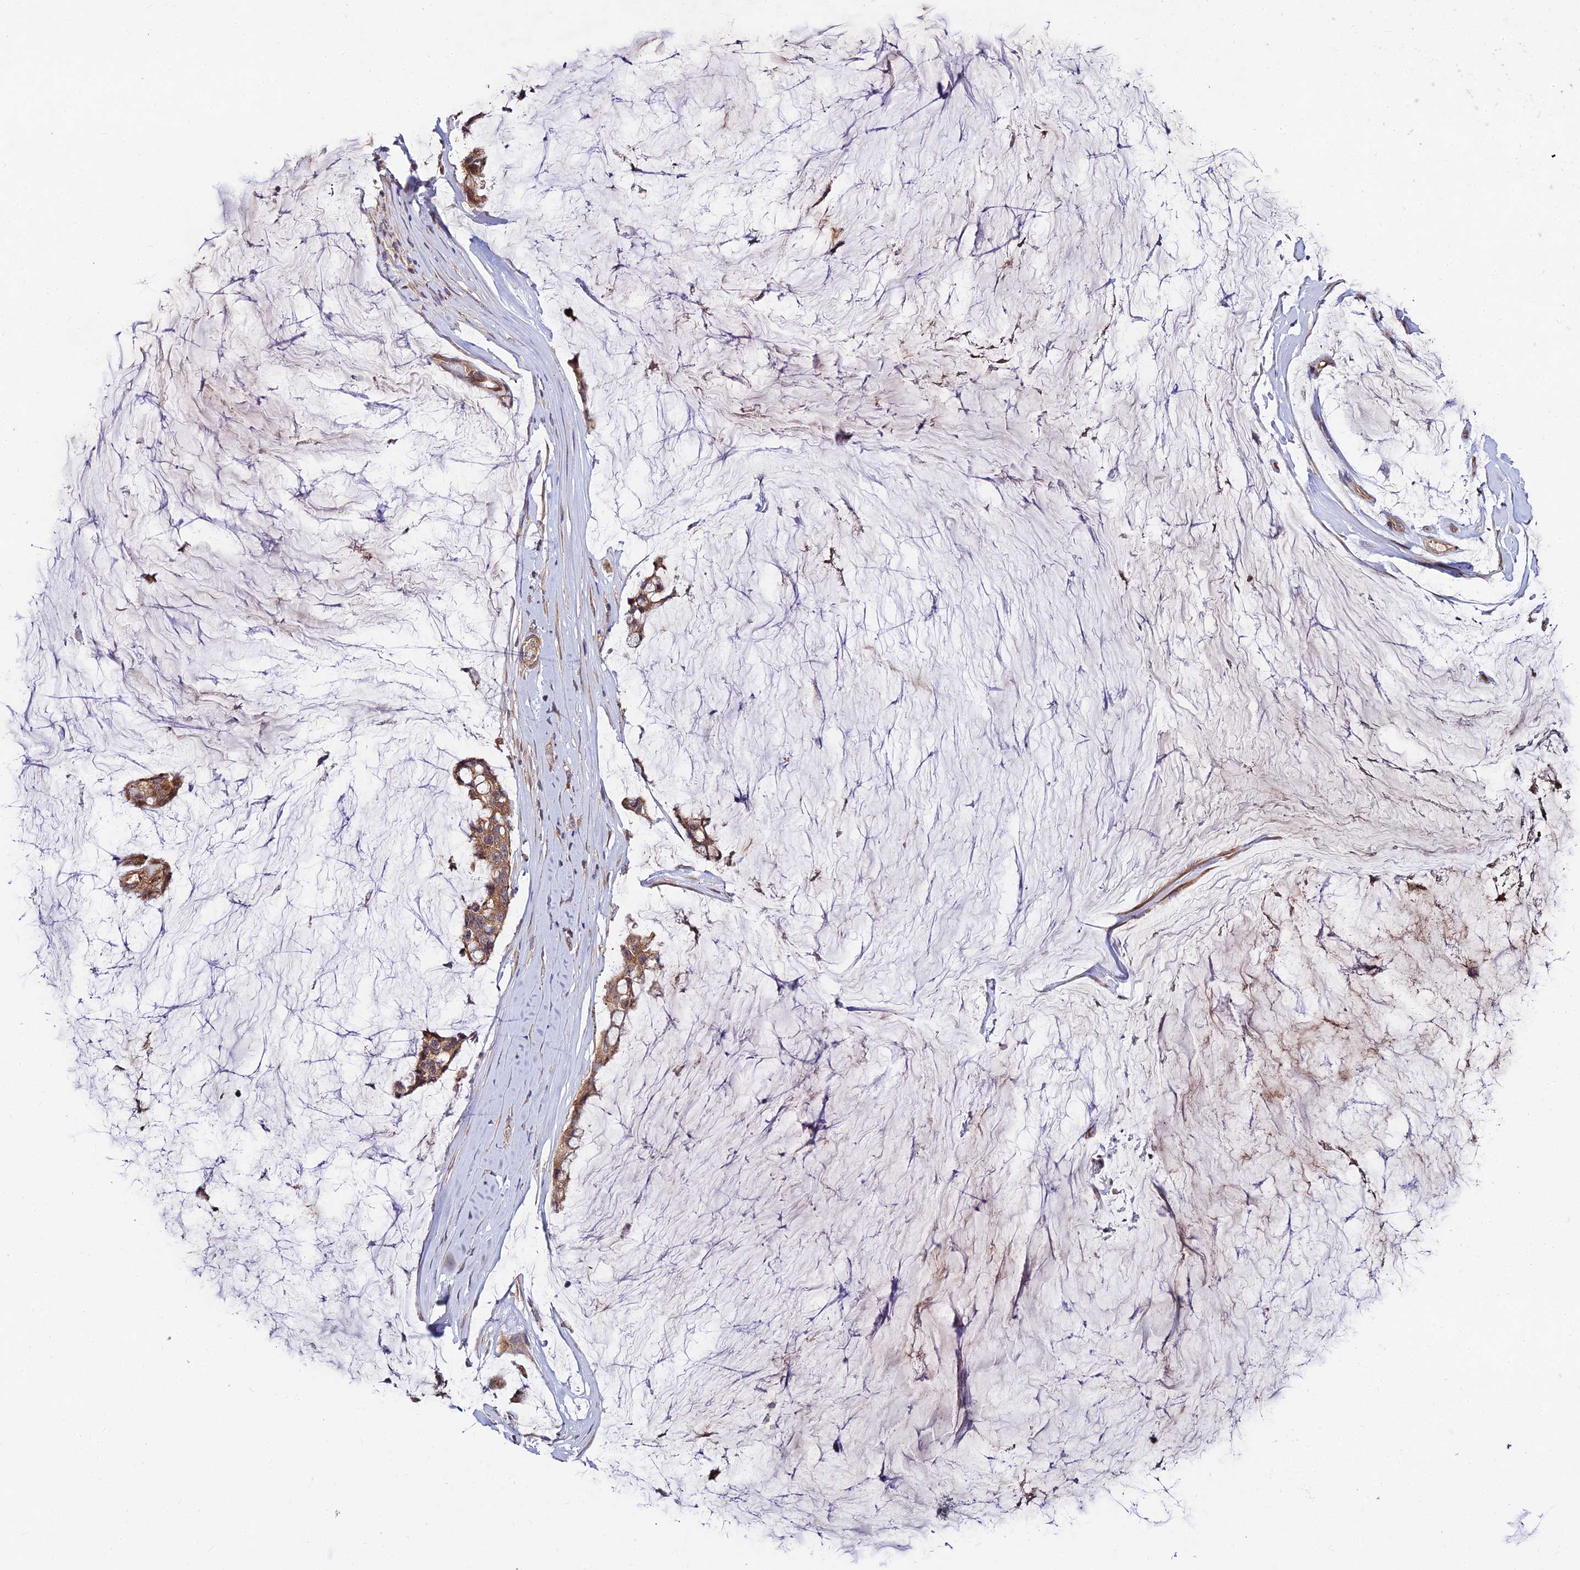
{"staining": {"intensity": "moderate", "quantity": ">75%", "location": "cytoplasmic/membranous"}, "tissue": "ovarian cancer", "cell_type": "Tumor cells", "image_type": "cancer", "snomed": [{"axis": "morphology", "description": "Cystadenocarcinoma, mucinous, NOS"}, {"axis": "topography", "description": "Ovary"}], "caption": "High-power microscopy captured an immunohistochemistry (IHC) histopathology image of mucinous cystadenocarcinoma (ovarian), revealing moderate cytoplasmic/membranous staining in approximately >75% of tumor cells. Immunohistochemistry (ihc) stains the protein in brown and the nuclei are stained blue.", "gene": "MKKS", "patient": {"sex": "female", "age": 39}}